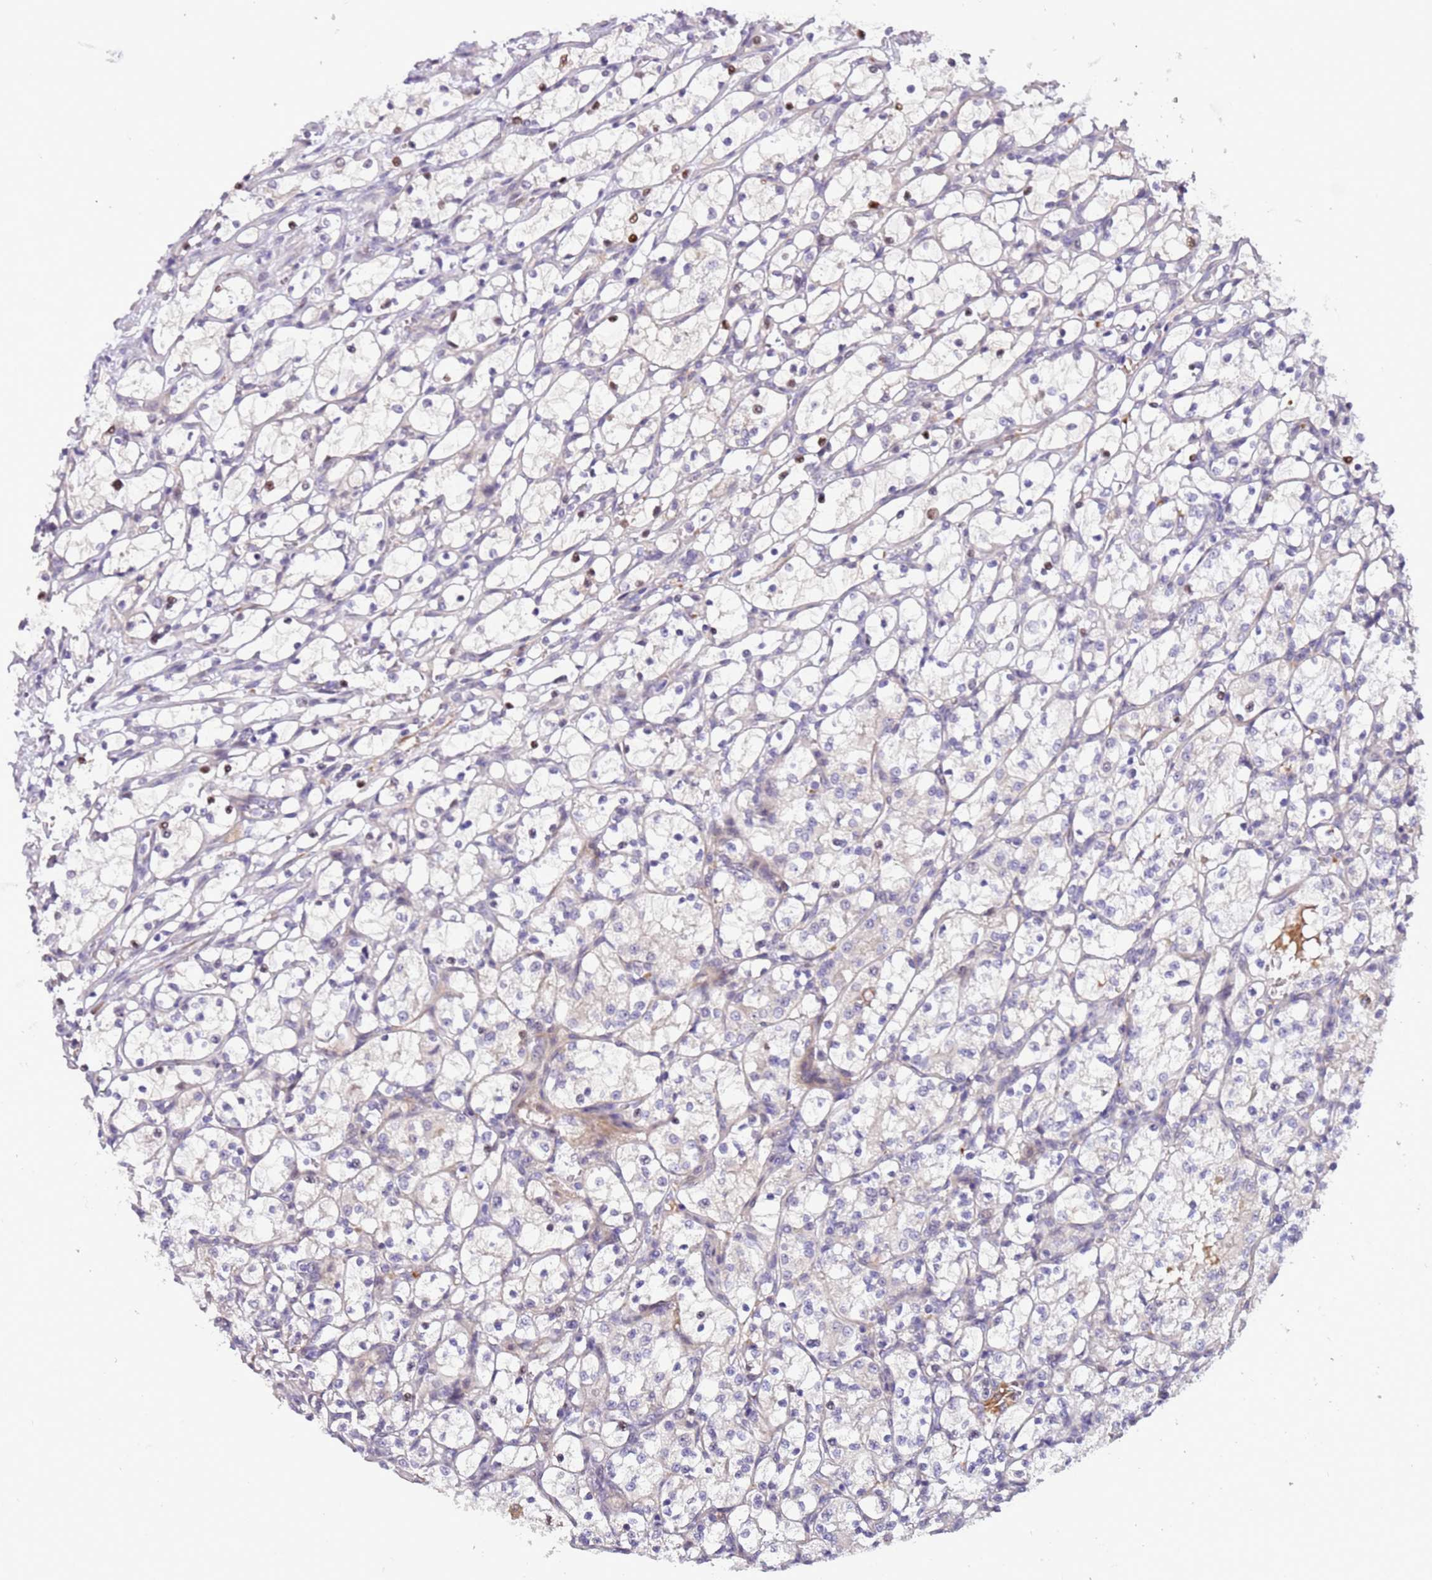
{"staining": {"intensity": "negative", "quantity": "none", "location": "none"}, "tissue": "renal cancer", "cell_type": "Tumor cells", "image_type": "cancer", "snomed": [{"axis": "morphology", "description": "Adenocarcinoma, NOS"}, {"axis": "topography", "description": "Kidney"}], "caption": "Immunohistochemistry micrograph of neoplastic tissue: adenocarcinoma (renal) stained with DAB (3,3'-diaminobenzidine) reveals no significant protein staining in tumor cells.", "gene": "PLEKHH1", "patient": {"sex": "female", "age": 69}}